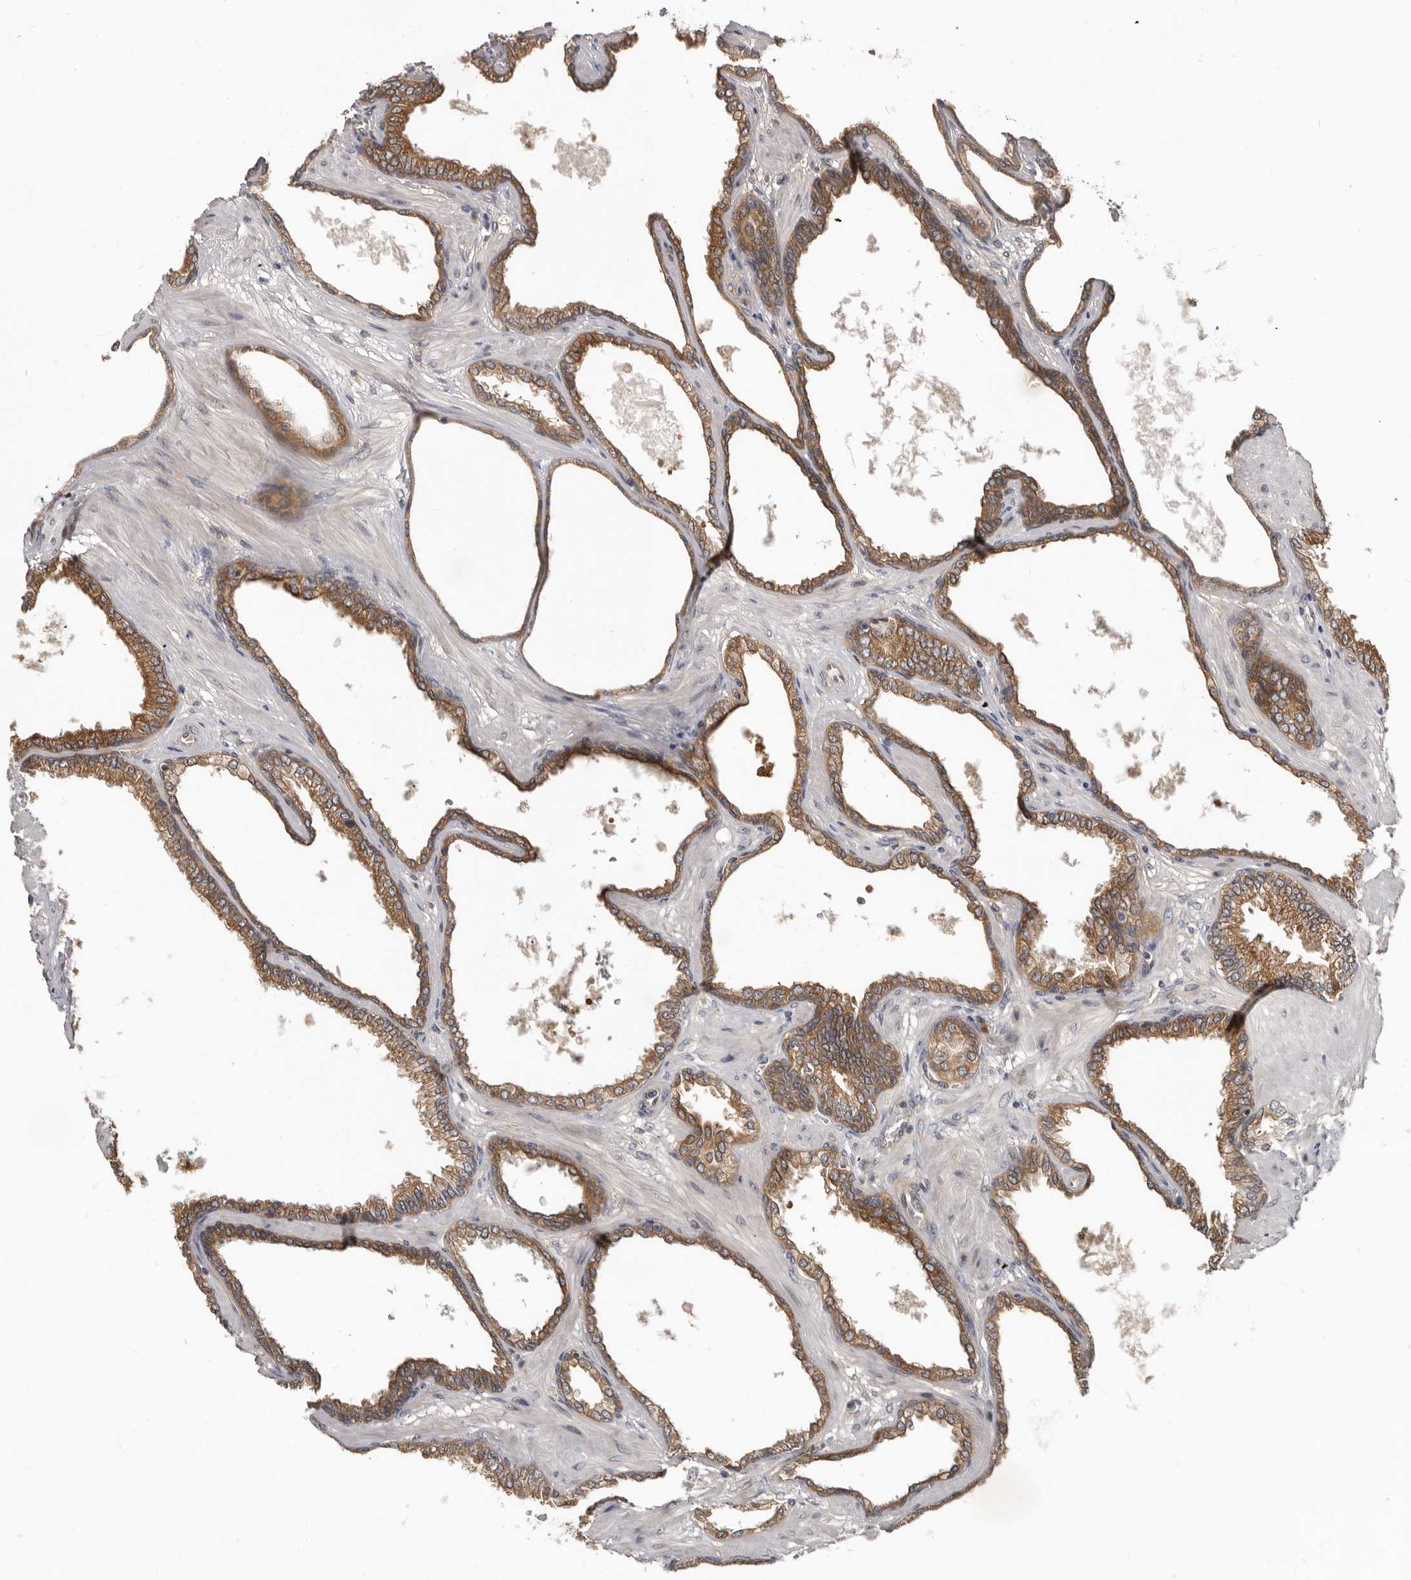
{"staining": {"intensity": "moderate", "quantity": ">75%", "location": "cytoplasmic/membranous"}, "tissue": "prostate cancer", "cell_type": "Tumor cells", "image_type": "cancer", "snomed": [{"axis": "morphology", "description": "Adenocarcinoma, Low grade"}, {"axis": "topography", "description": "Prostate"}], "caption": "Brown immunohistochemical staining in prostate cancer shows moderate cytoplasmic/membranous staining in approximately >75% of tumor cells.", "gene": "BAD", "patient": {"sex": "male", "age": 60}}